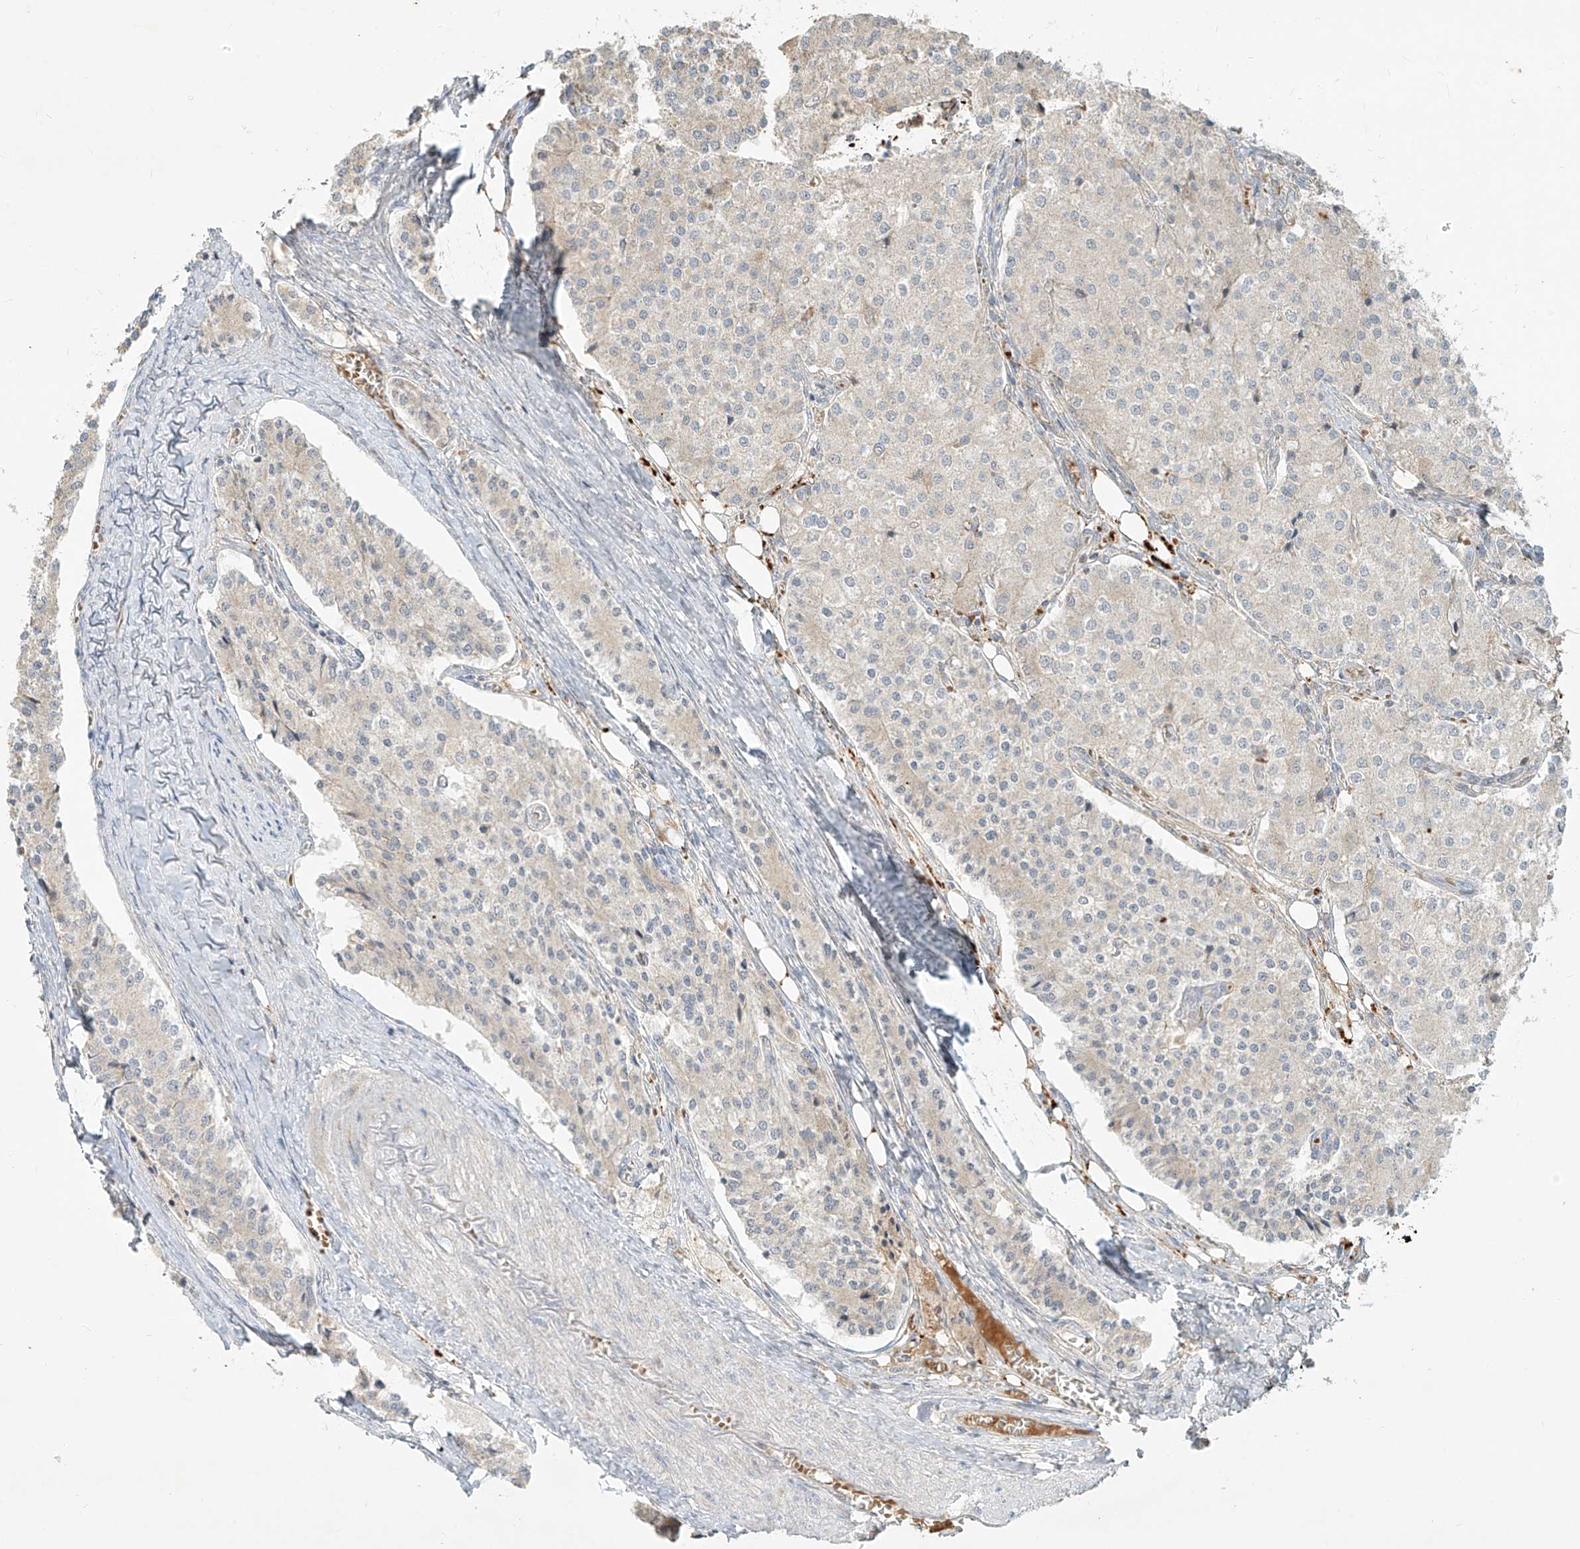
{"staining": {"intensity": "weak", "quantity": "<25%", "location": "cytoplasmic/membranous"}, "tissue": "carcinoid", "cell_type": "Tumor cells", "image_type": "cancer", "snomed": [{"axis": "morphology", "description": "Carcinoid, malignant, NOS"}, {"axis": "topography", "description": "Colon"}], "caption": "Human malignant carcinoid stained for a protein using immunohistochemistry (IHC) demonstrates no expression in tumor cells.", "gene": "KPNA7", "patient": {"sex": "female", "age": 52}}